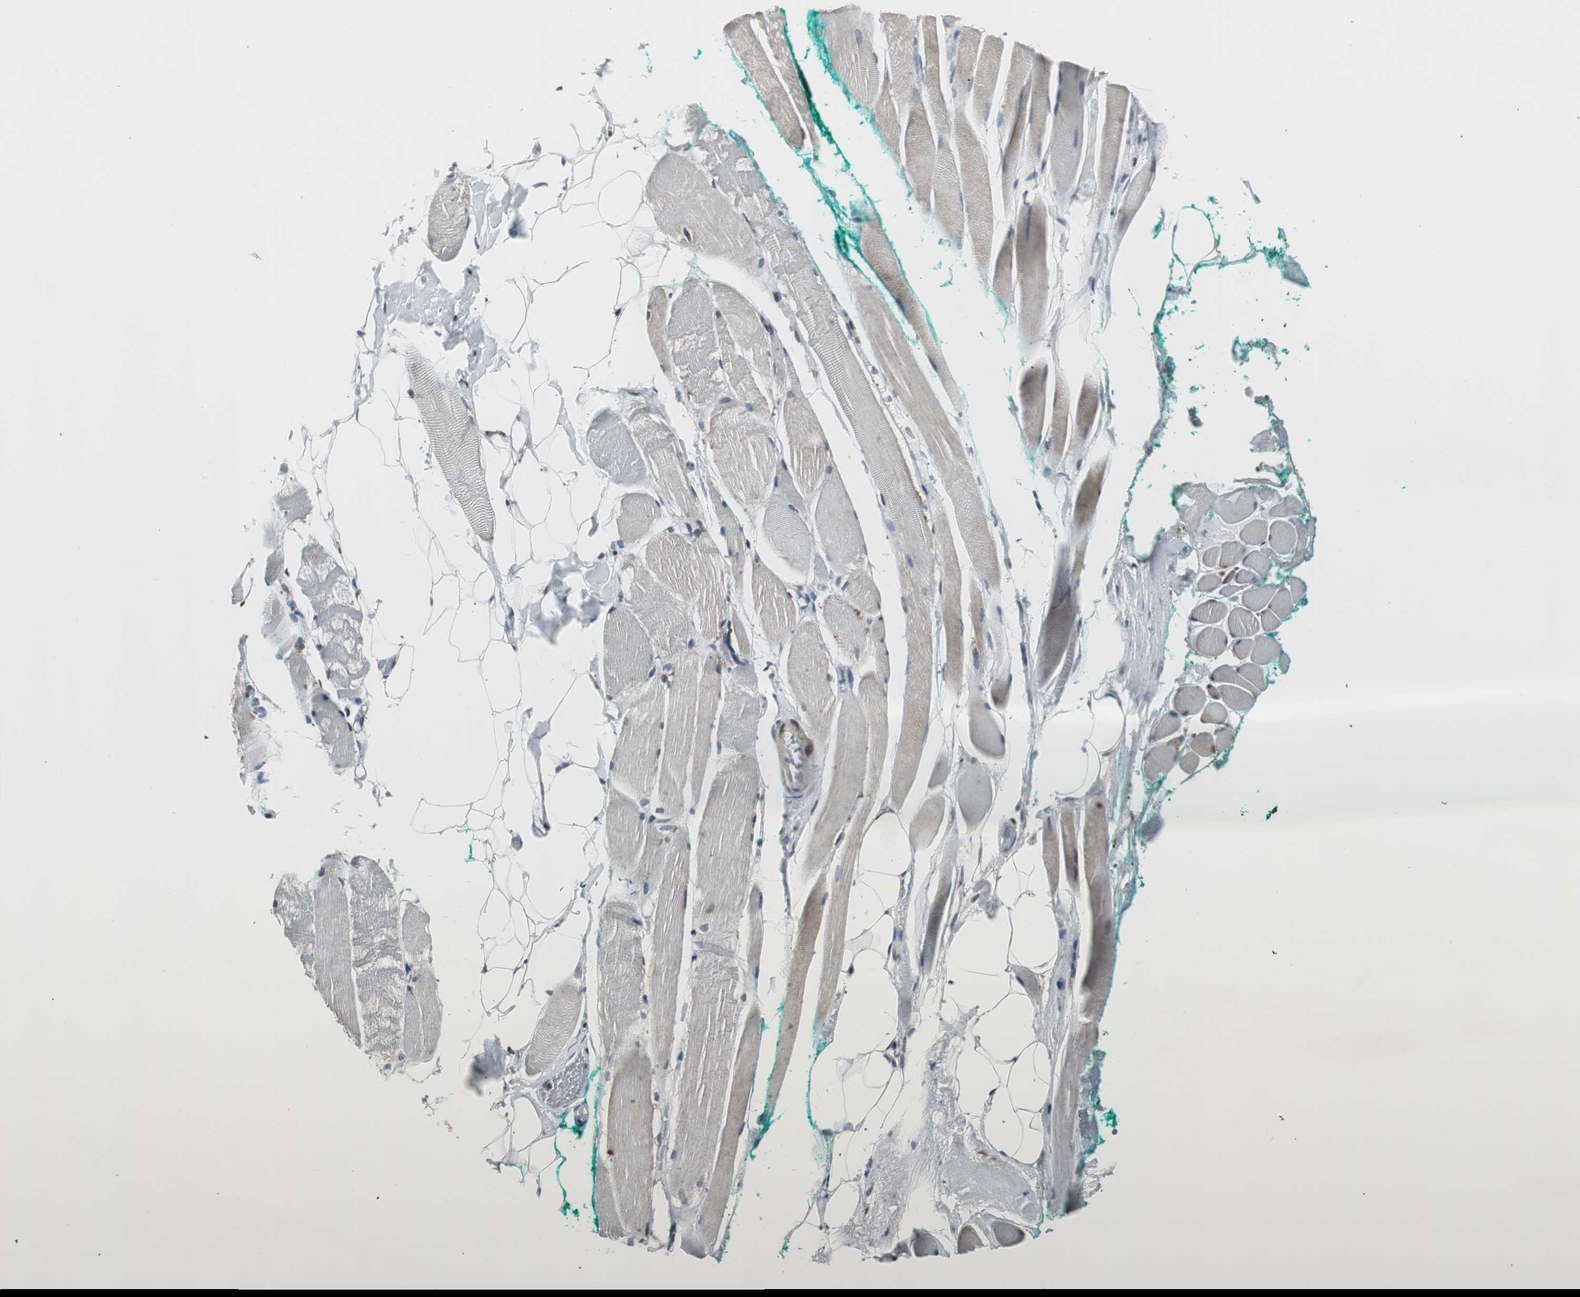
{"staining": {"intensity": "weak", "quantity": "<25%", "location": "cytoplasmic/membranous"}, "tissue": "skeletal muscle", "cell_type": "Myocytes", "image_type": "normal", "snomed": [{"axis": "morphology", "description": "Normal tissue, NOS"}, {"axis": "topography", "description": "Skeletal muscle"}, {"axis": "topography", "description": "Peripheral nerve tissue"}], "caption": "This is a micrograph of IHC staining of benign skeletal muscle, which shows no expression in myocytes.", "gene": "MPG", "patient": {"sex": "female", "age": 84}}